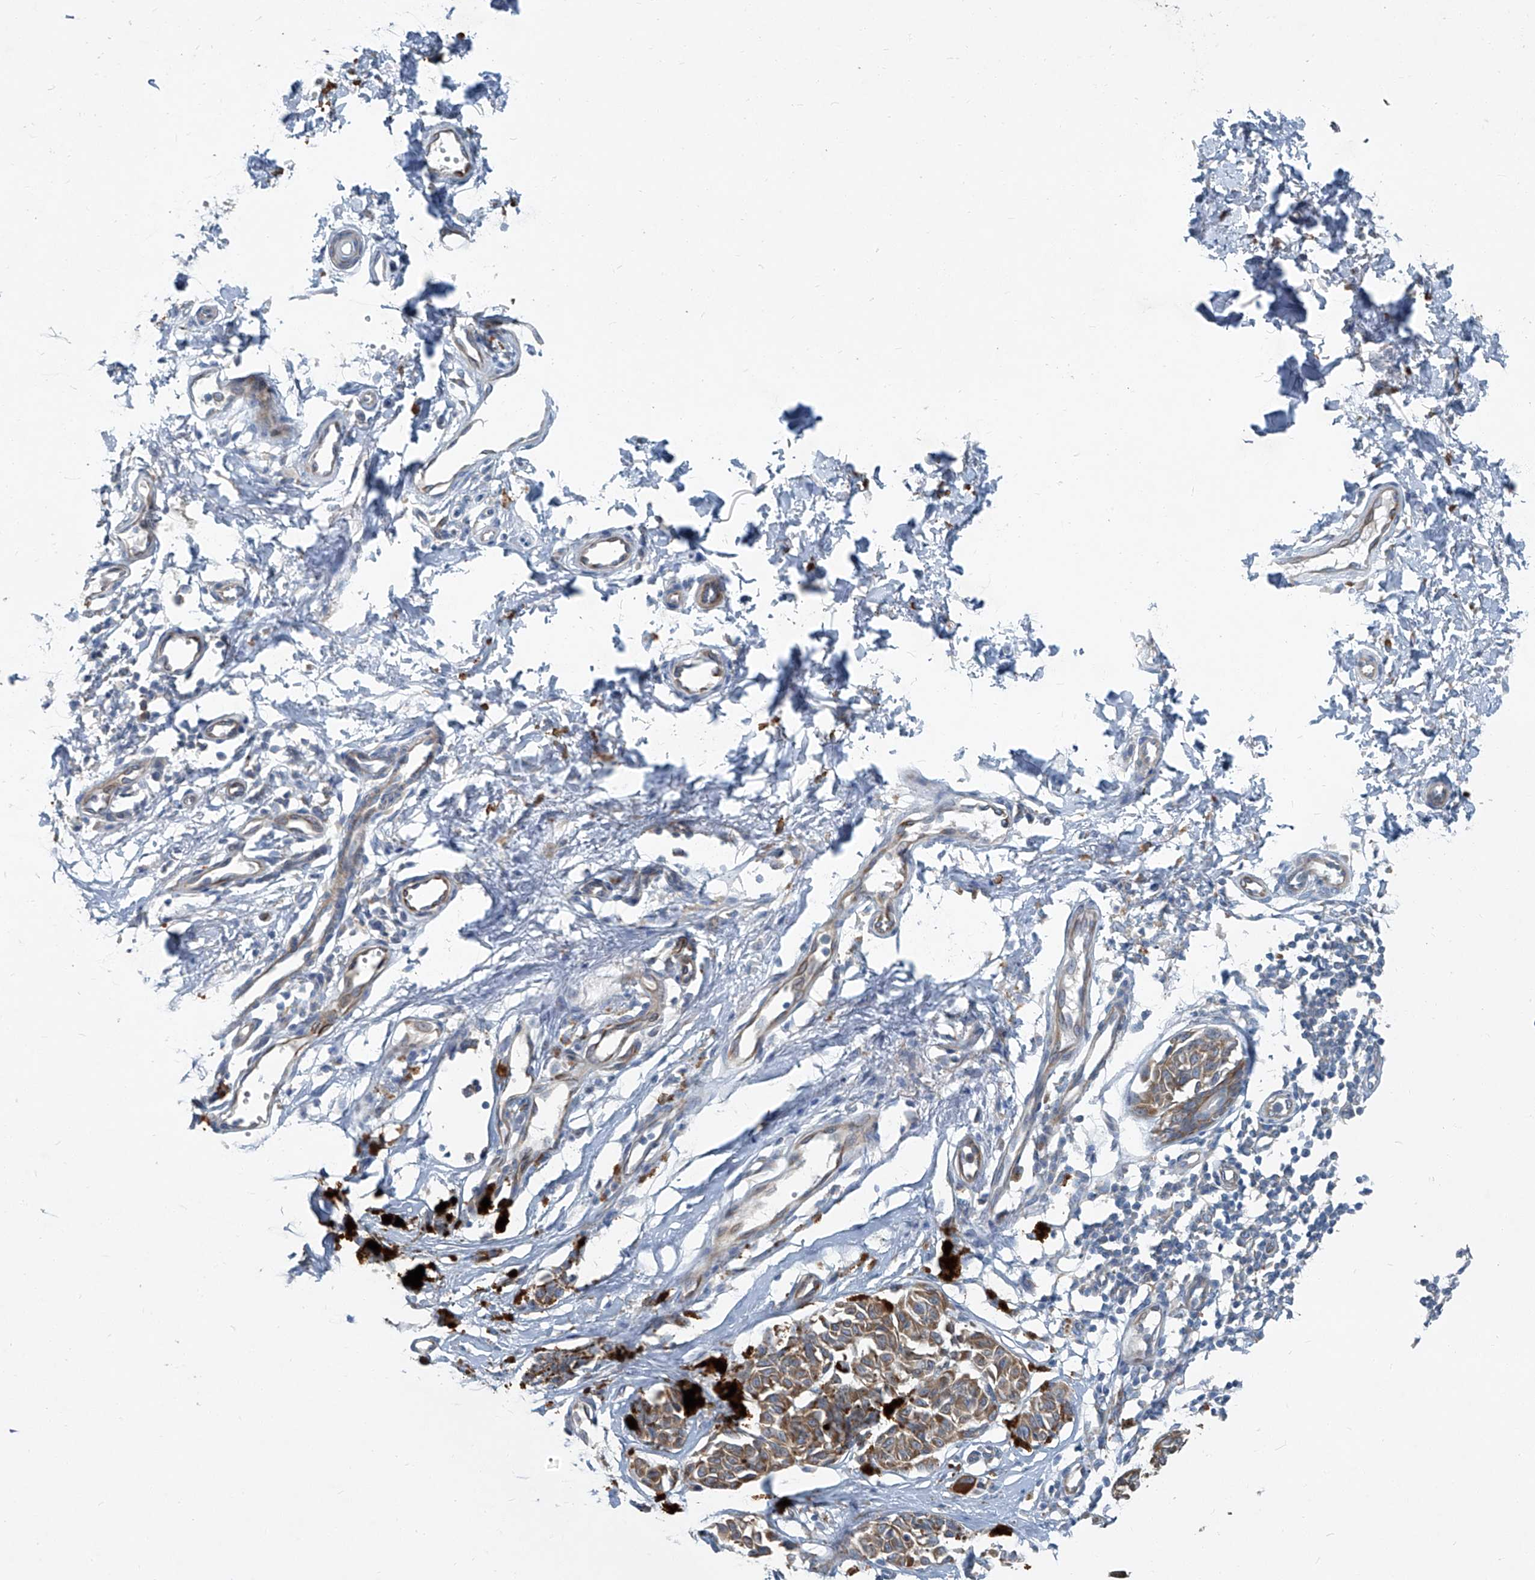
{"staining": {"intensity": "moderate", "quantity": ">75%", "location": "cytoplasmic/membranous"}, "tissue": "melanoma", "cell_type": "Tumor cells", "image_type": "cancer", "snomed": [{"axis": "morphology", "description": "Malignant melanoma, NOS"}, {"axis": "topography", "description": "Skin"}], "caption": "Protein staining displays moderate cytoplasmic/membranous staining in about >75% of tumor cells in malignant melanoma. Using DAB (3,3'-diaminobenzidine) (brown) and hematoxylin (blue) stains, captured at high magnification using brightfield microscopy.", "gene": "SLC26A11", "patient": {"sex": "male", "age": 53}}